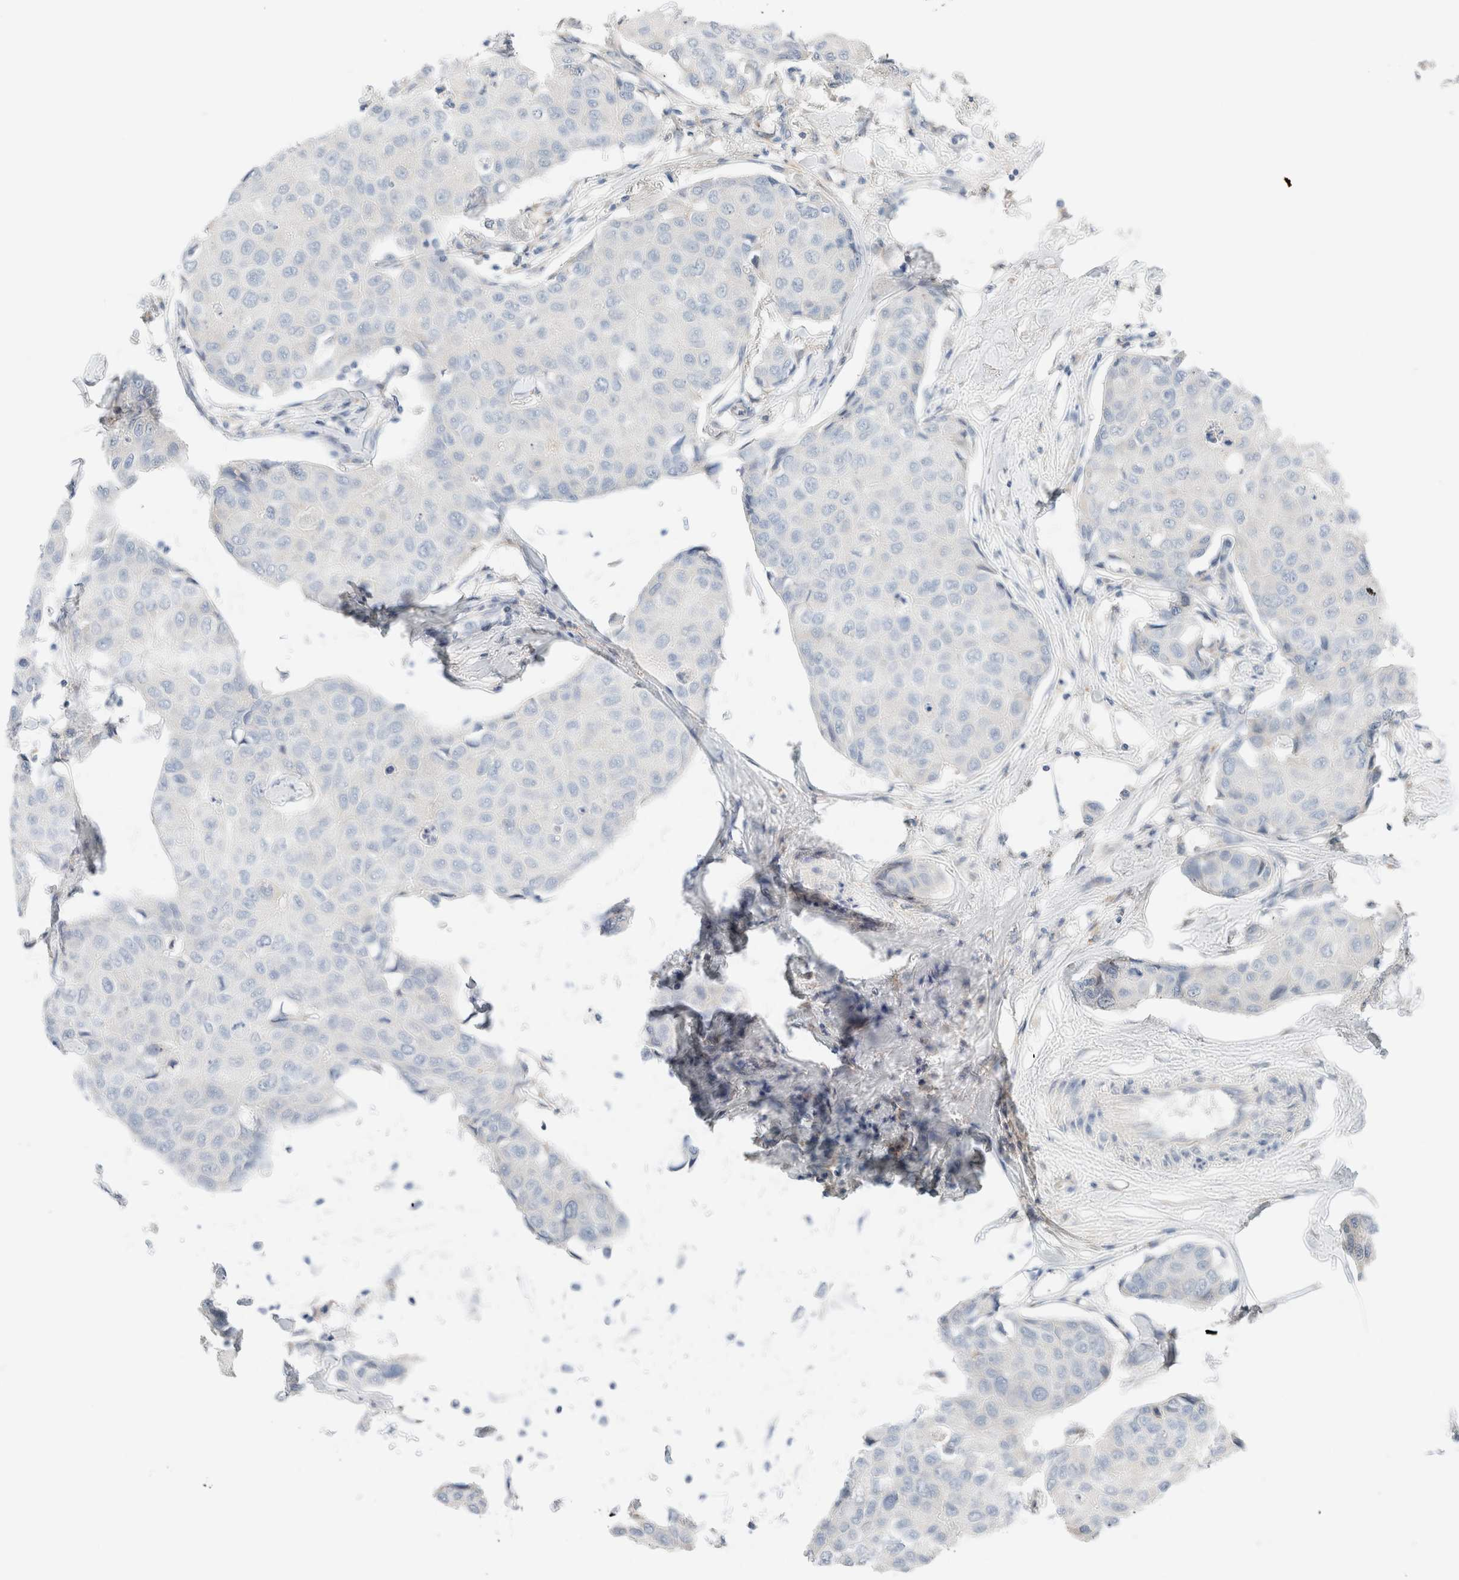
{"staining": {"intensity": "negative", "quantity": "none", "location": "none"}, "tissue": "breast cancer", "cell_type": "Tumor cells", "image_type": "cancer", "snomed": [{"axis": "morphology", "description": "Duct carcinoma"}, {"axis": "topography", "description": "Breast"}], "caption": "An image of breast cancer (infiltrating ductal carcinoma) stained for a protein reveals no brown staining in tumor cells. (Brightfield microscopy of DAB (3,3'-diaminobenzidine) IHC at high magnification).", "gene": "PCM1", "patient": {"sex": "female", "age": 80}}